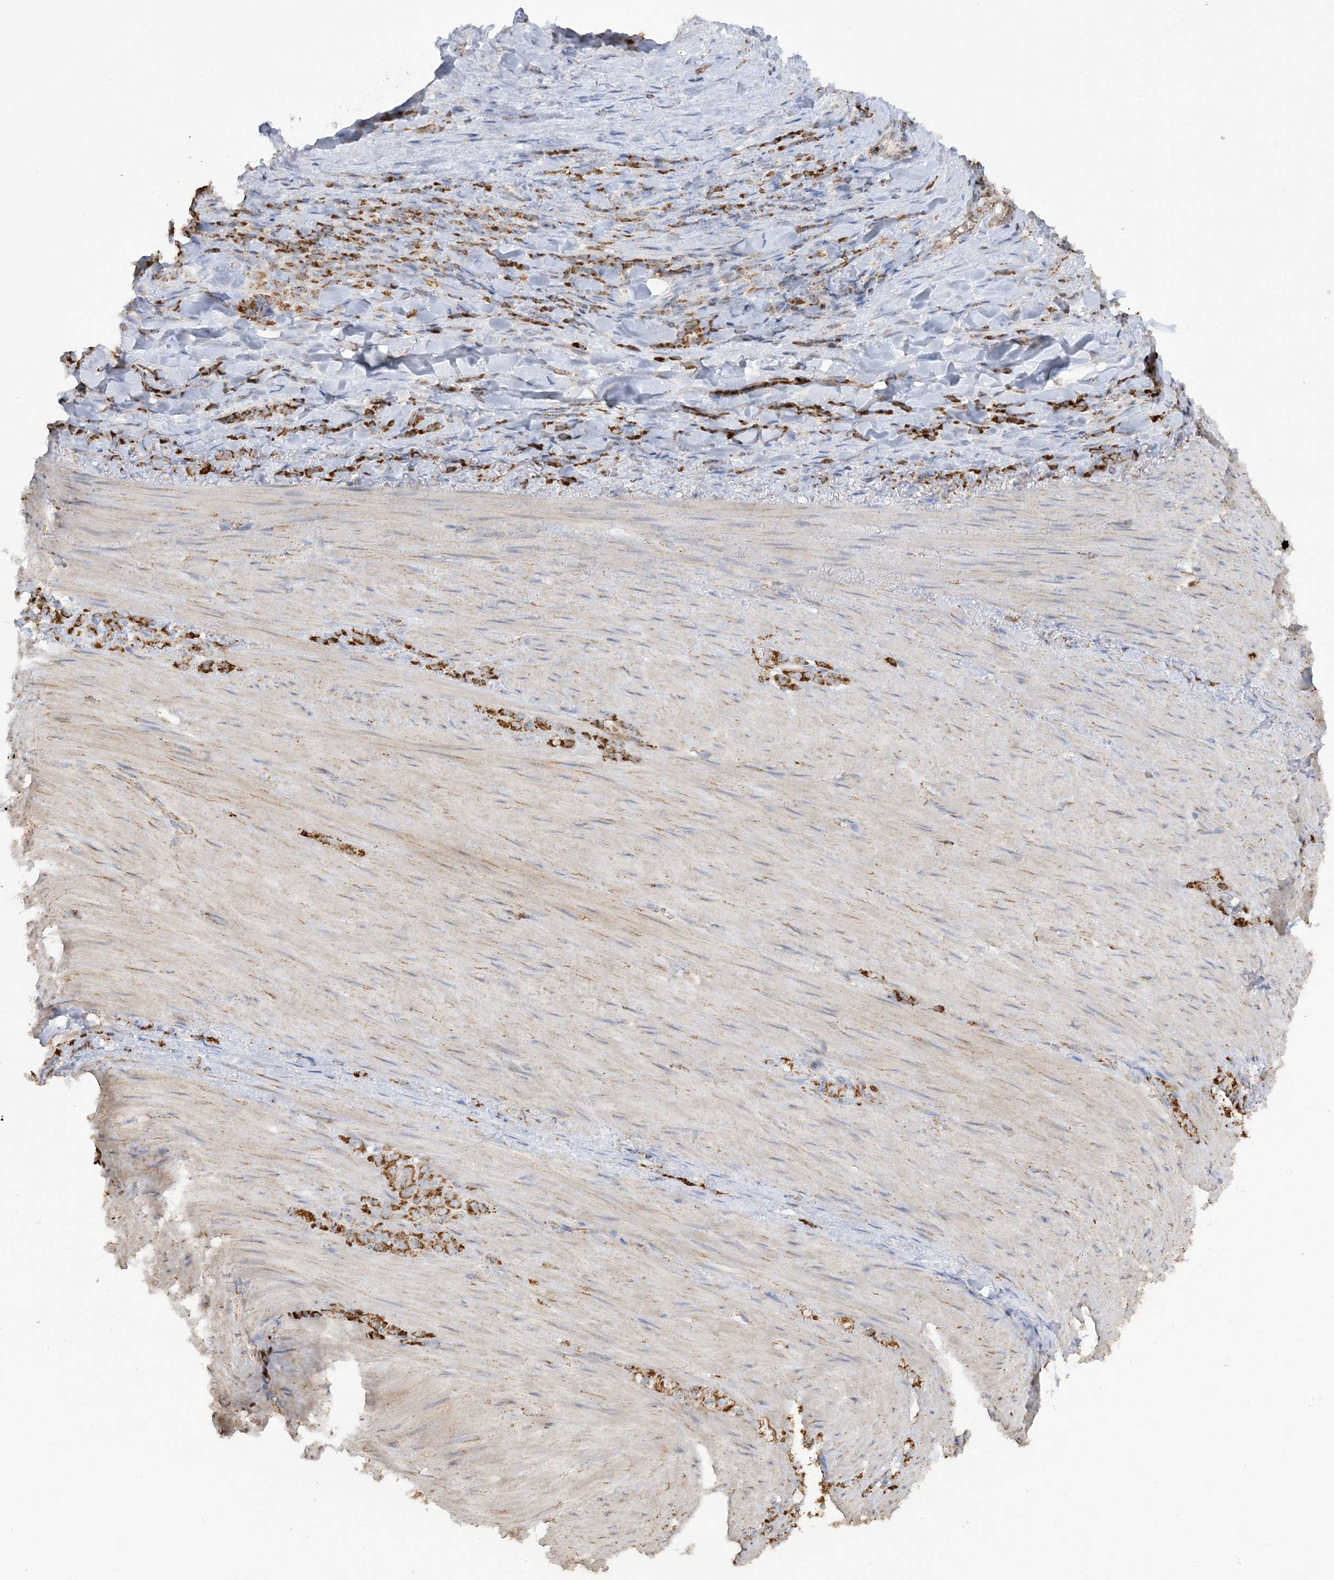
{"staining": {"intensity": "strong", "quantity": ">75%", "location": "cytoplasmic/membranous"}, "tissue": "stomach cancer", "cell_type": "Tumor cells", "image_type": "cancer", "snomed": [{"axis": "morphology", "description": "Normal tissue, NOS"}, {"axis": "morphology", "description": "Adenocarcinoma, NOS"}, {"axis": "topography", "description": "Stomach"}], "caption": "This micrograph demonstrates IHC staining of stomach adenocarcinoma, with high strong cytoplasmic/membranous positivity in about >75% of tumor cells.", "gene": "AGA", "patient": {"sex": "male", "age": 82}}